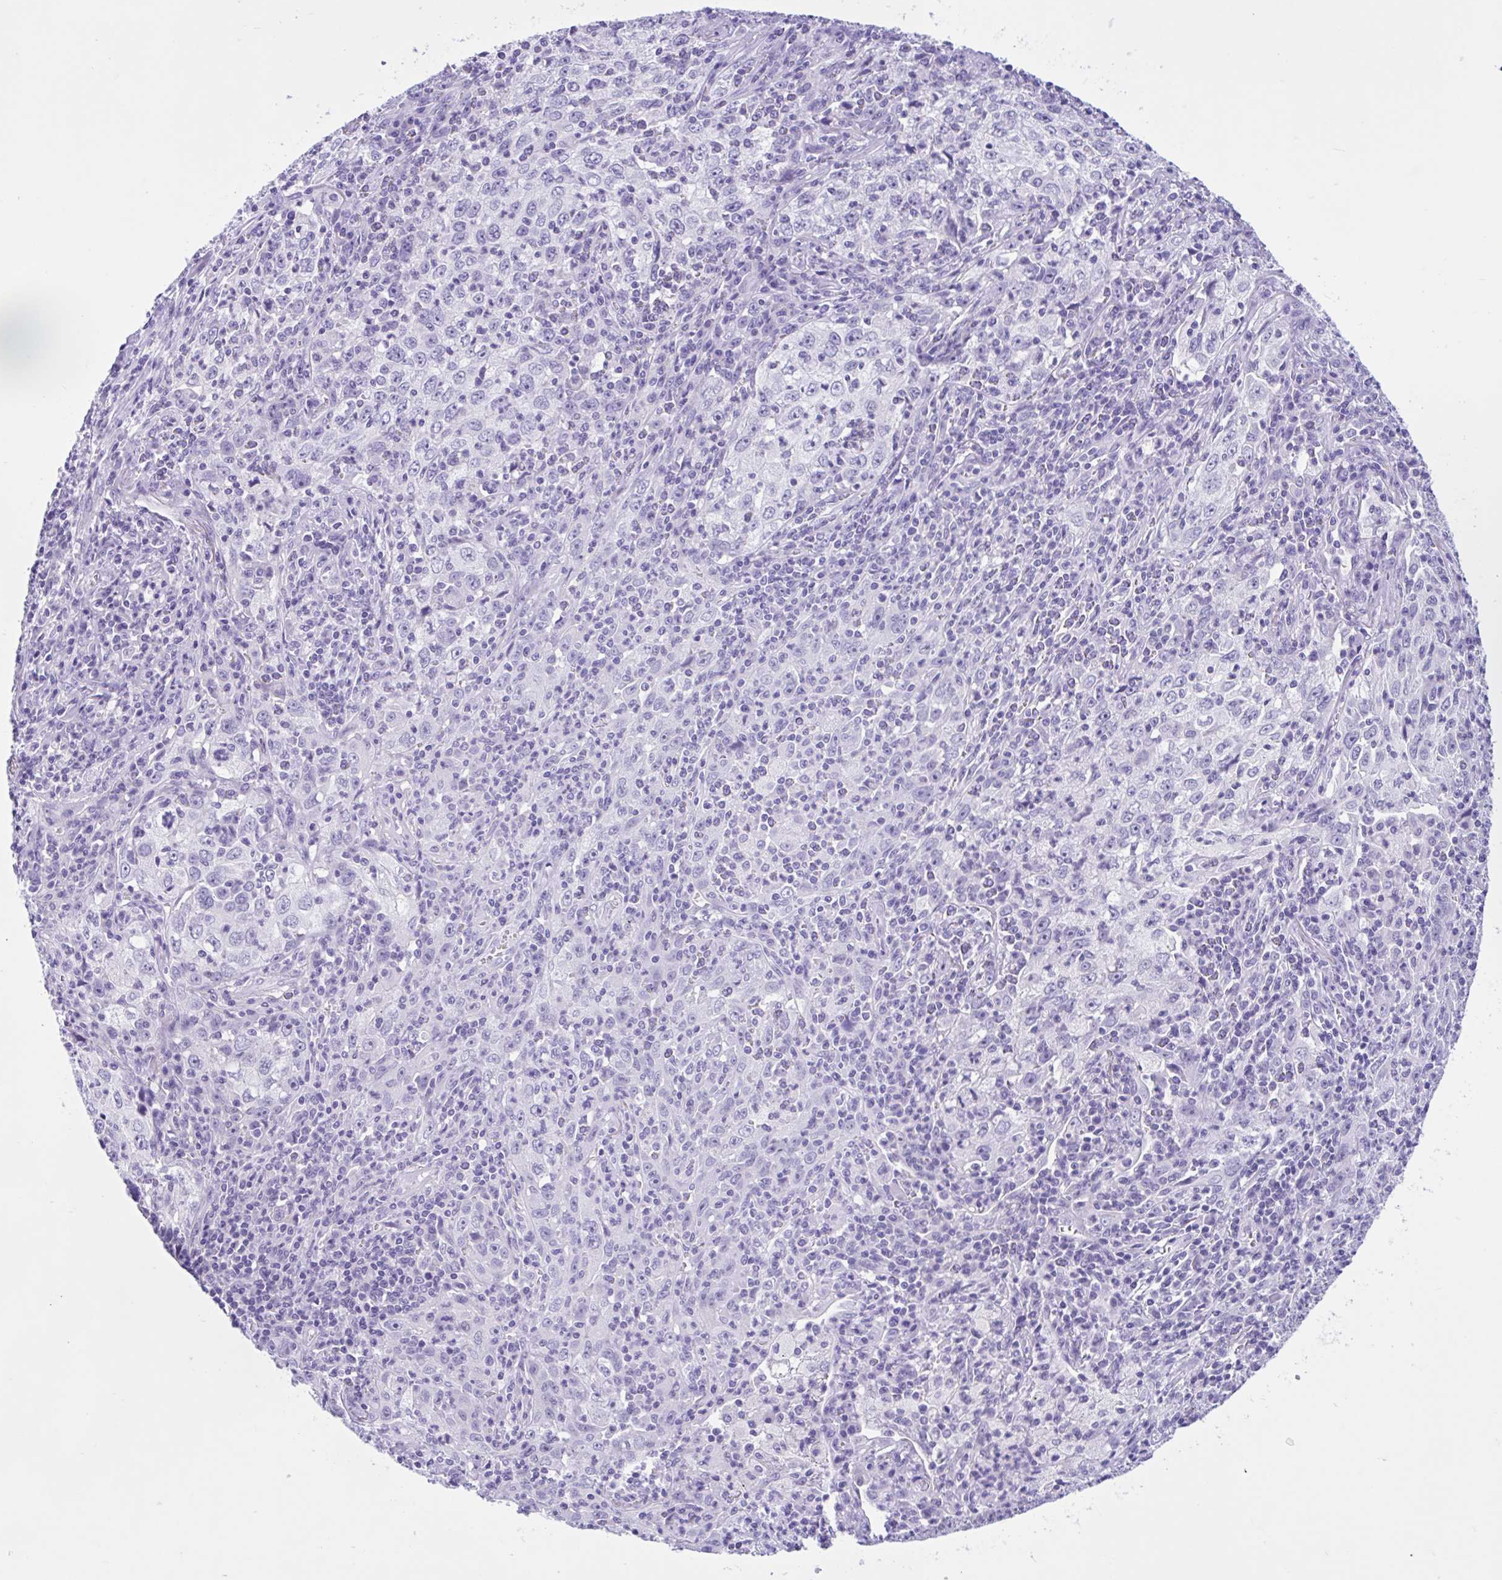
{"staining": {"intensity": "negative", "quantity": "none", "location": "none"}, "tissue": "lung cancer", "cell_type": "Tumor cells", "image_type": "cancer", "snomed": [{"axis": "morphology", "description": "Squamous cell carcinoma, NOS"}, {"axis": "topography", "description": "Lung"}], "caption": "Lung cancer was stained to show a protein in brown. There is no significant staining in tumor cells.", "gene": "ZNF319", "patient": {"sex": "male", "age": 71}}